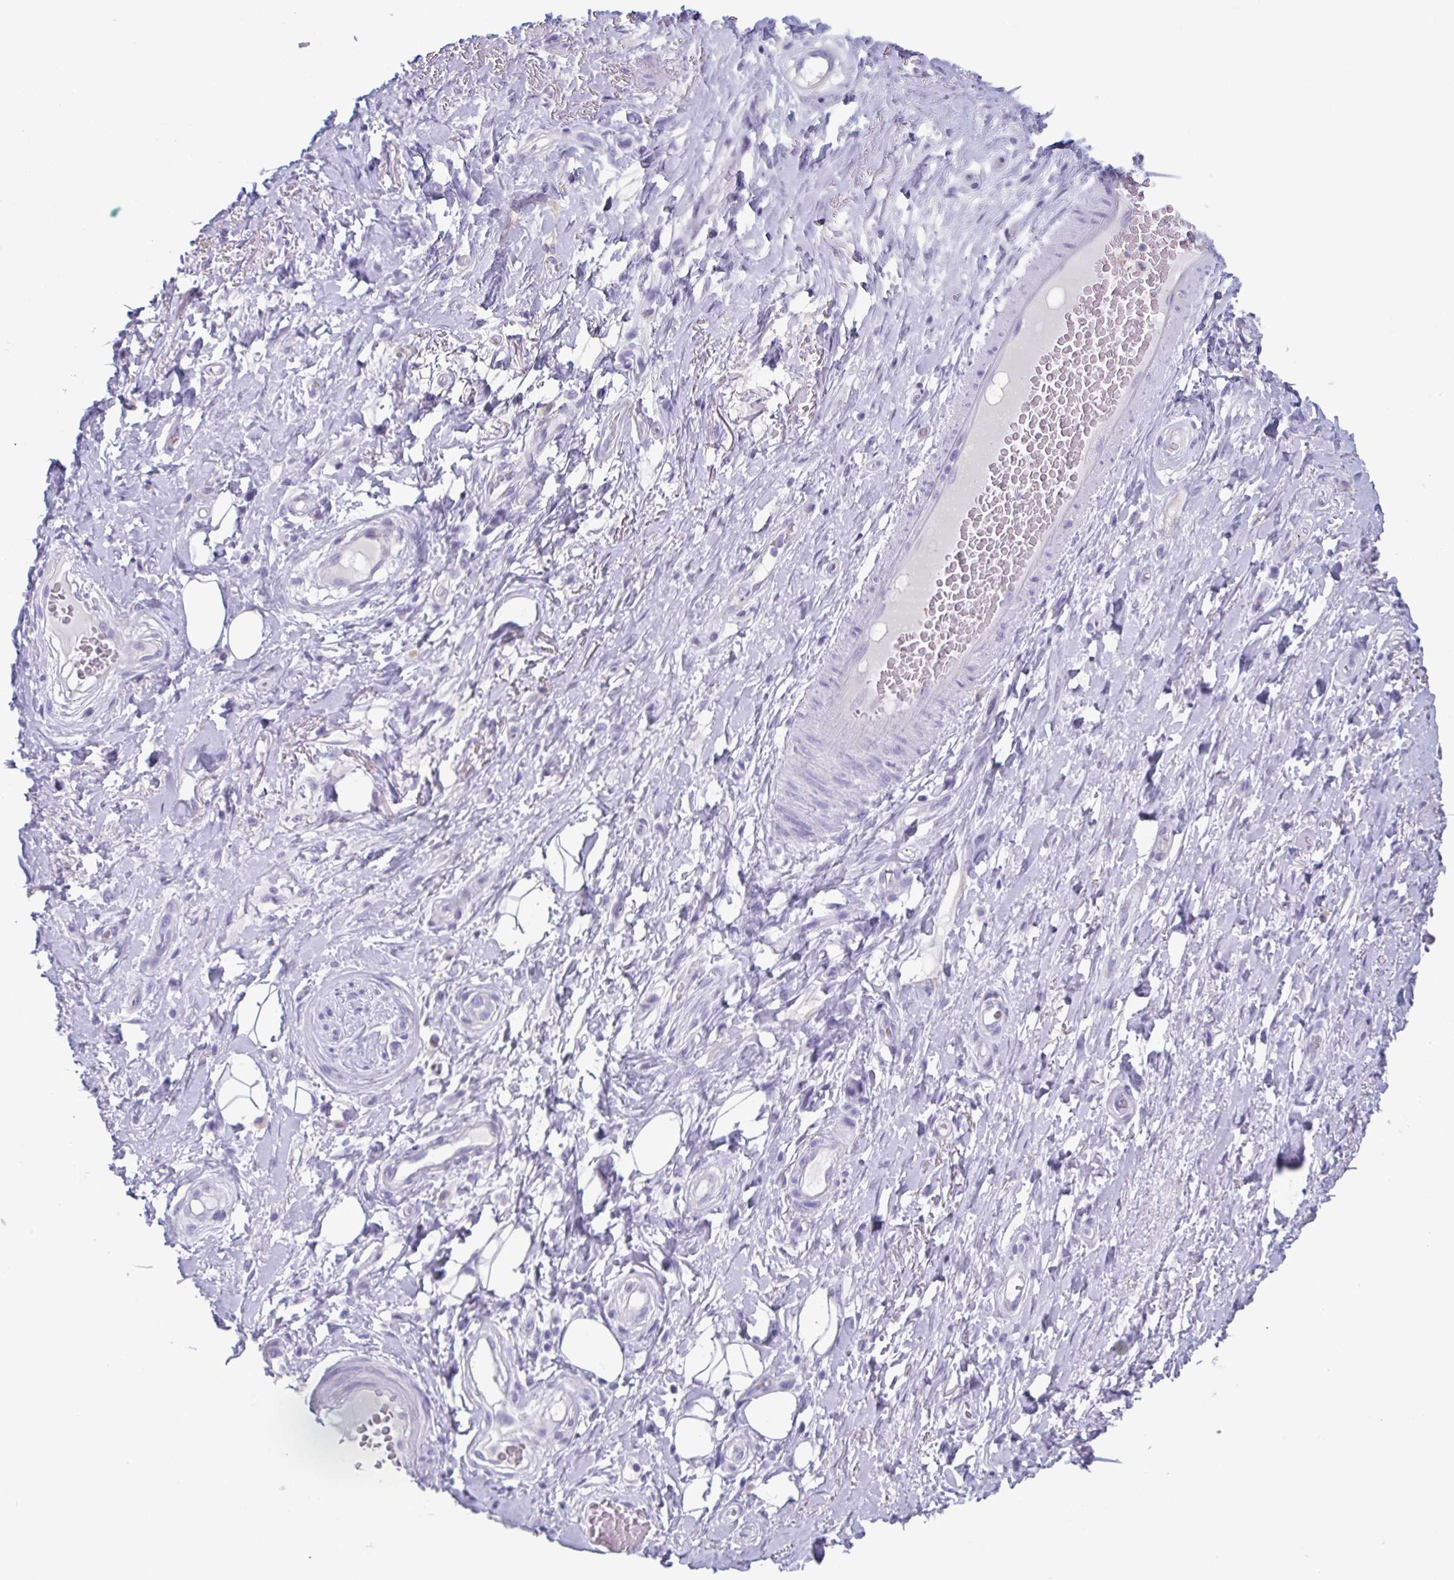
{"staining": {"intensity": "negative", "quantity": "none", "location": "none"}, "tissue": "adipose tissue", "cell_type": "Adipocytes", "image_type": "normal", "snomed": [{"axis": "morphology", "description": "Normal tissue, NOS"}, {"axis": "topography", "description": "Anal"}, {"axis": "topography", "description": "Peripheral nerve tissue"}], "caption": "A photomicrograph of adipose tissue stained for a protein exhibits no brown staining in adipocytes. (DAB (3,3'-diaminobenzidine) immunohistochemistry with hematoxylin counter stain).", "gene": "LYRM2", "patient": {"sex": "male", "age": 53}}